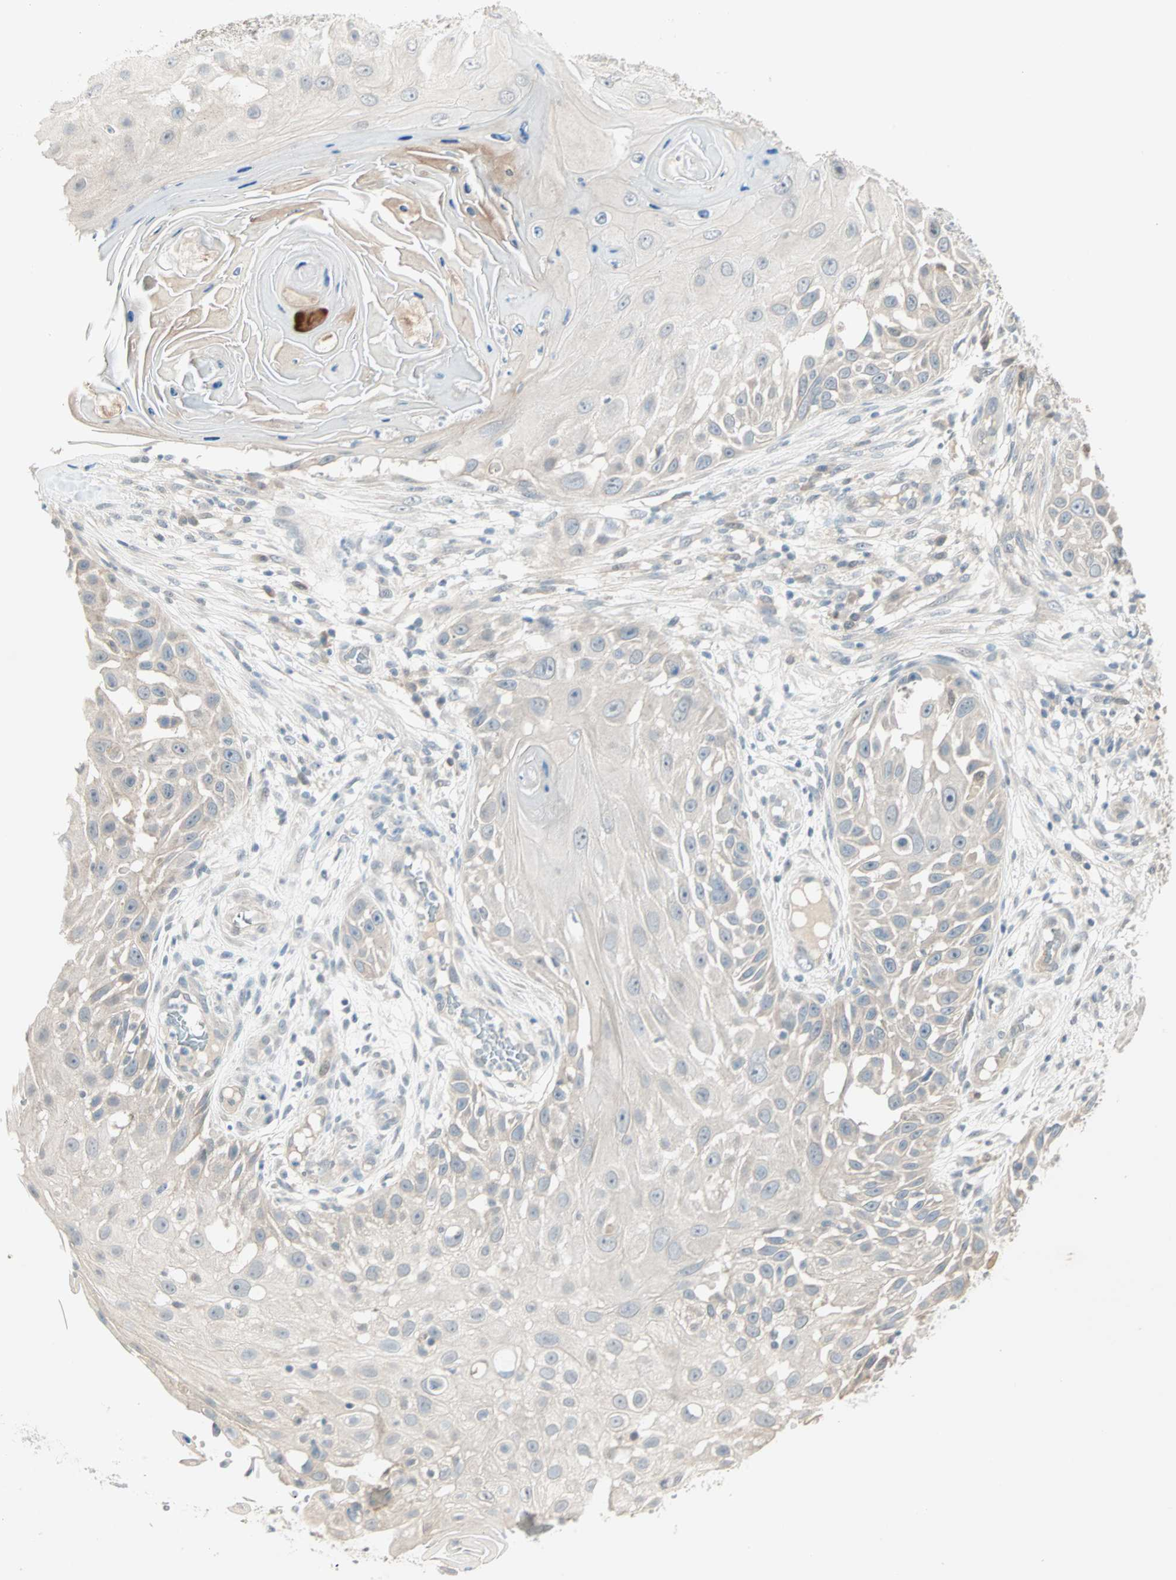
{"staining": {"intensity": "weak", "quantity": "<25%", "location": "cytoplasmic/membranous"}, "tissue": "skin cancer", "cell_type": "Tumor cells", "image_type": "cancer", "snomed": [{"axis": "morphology", "description": "Squamous cell carcinoma, NOS"}, {"axis": "topography", "description": "Skin"}], "caption": "Squamous cell carcinoma (skin) was stained to show a protein in brown. There is no significant positivity in tumor cells.", "gene": "RTL6", "patient": {"sex": "female", "age": 44}}